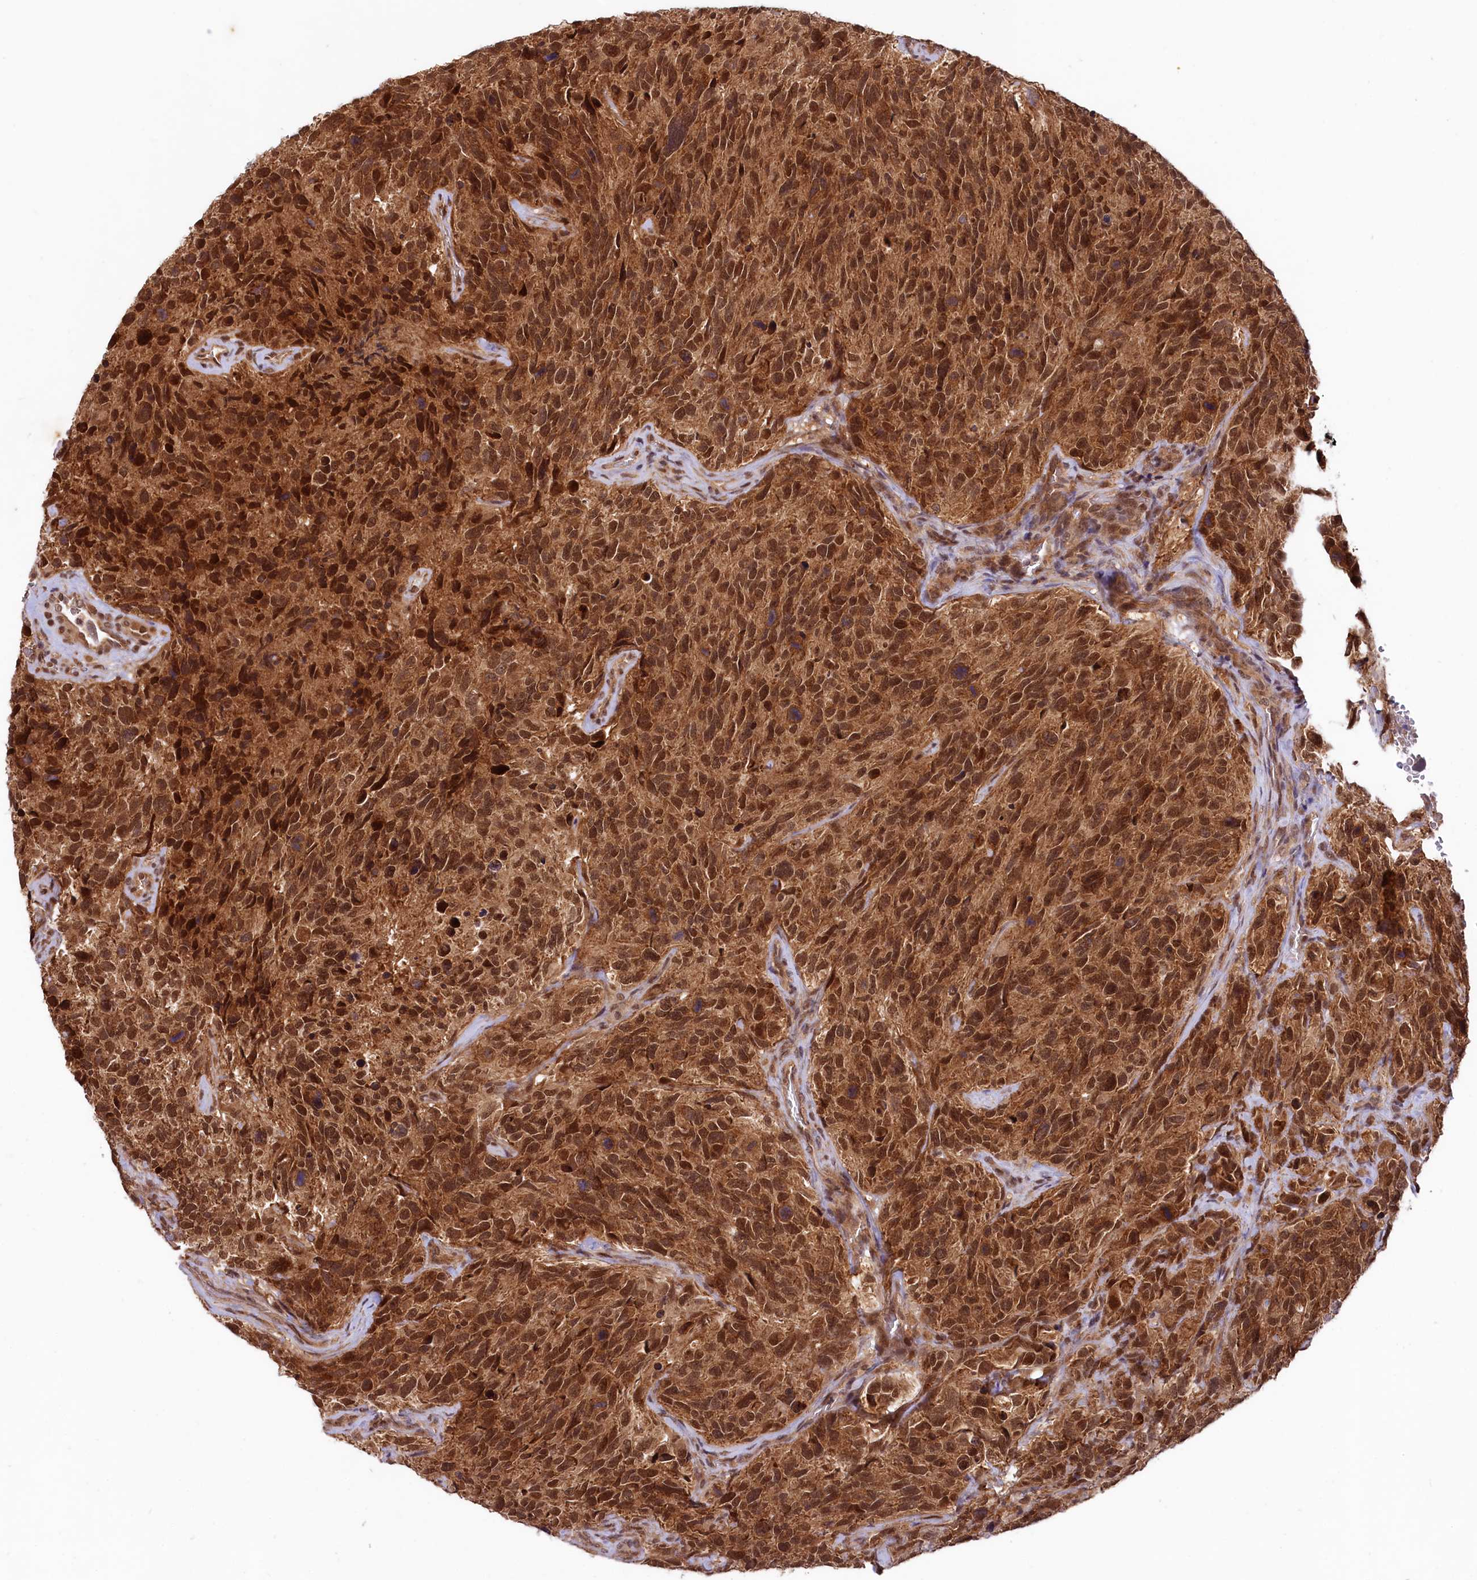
{"staining": {"intensity": "strong", "quantity": ">75%", "location": "cytoplasmic/membranous,nuclear"}, "tissue": "glioma", "cell_type": "Tumor cells", "image_type": "cancer", "snomed": [{"axis": "morphology", "description": "Glioma, malignant, High grade"}, {"axis": "topography", "description": "Brain"}], "caption": "Glioma was stained to show a protein in brown. There is high levels of strong cytoplasmic/membranous and nuclear expression in approximately >75% of tumor cells. Using DAB (brown) and hematoxylin (blue) stains, captured at high magnification using brightfield microscopy.", "gene": "UBE3A", "patient": {"sex": "male", "age": 69}}